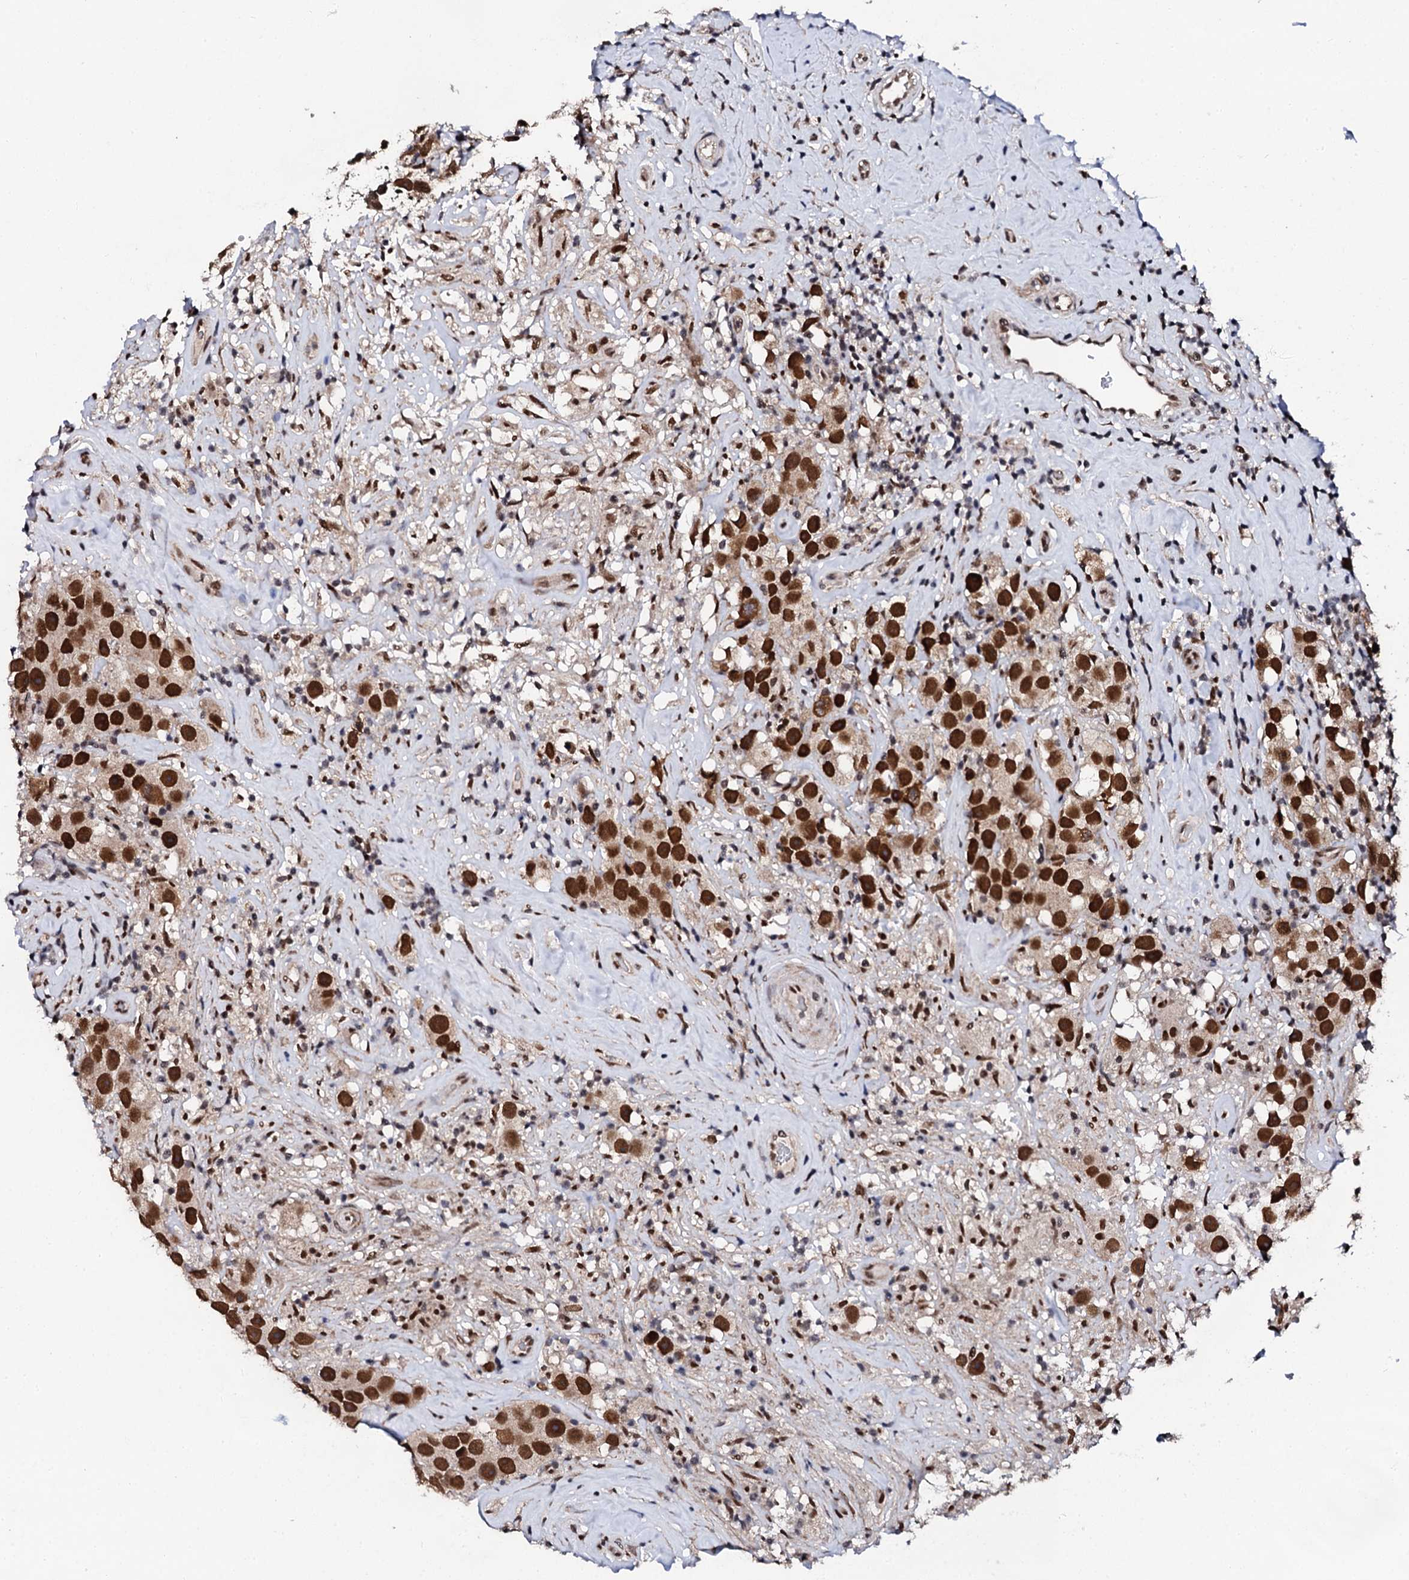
{"staining": {"intensity": "strong", "quantity": ">75%", "location": "nuclear"}, "tissue": "testis cancer", "cell_type": "Tumor cells", "image_type": "cancer", "snomed": [{"axis": "morphology", "description": "Seminoma, NOS"}, {"axis": "topography", "description": "Testis"}], "caption": "Protein staining of testis seminoma tissue displays strong nuclear expression in approximately >75% of tumor cells.", "gene": "CSTF3", "patient": {"sex": "male", "age": 49}}